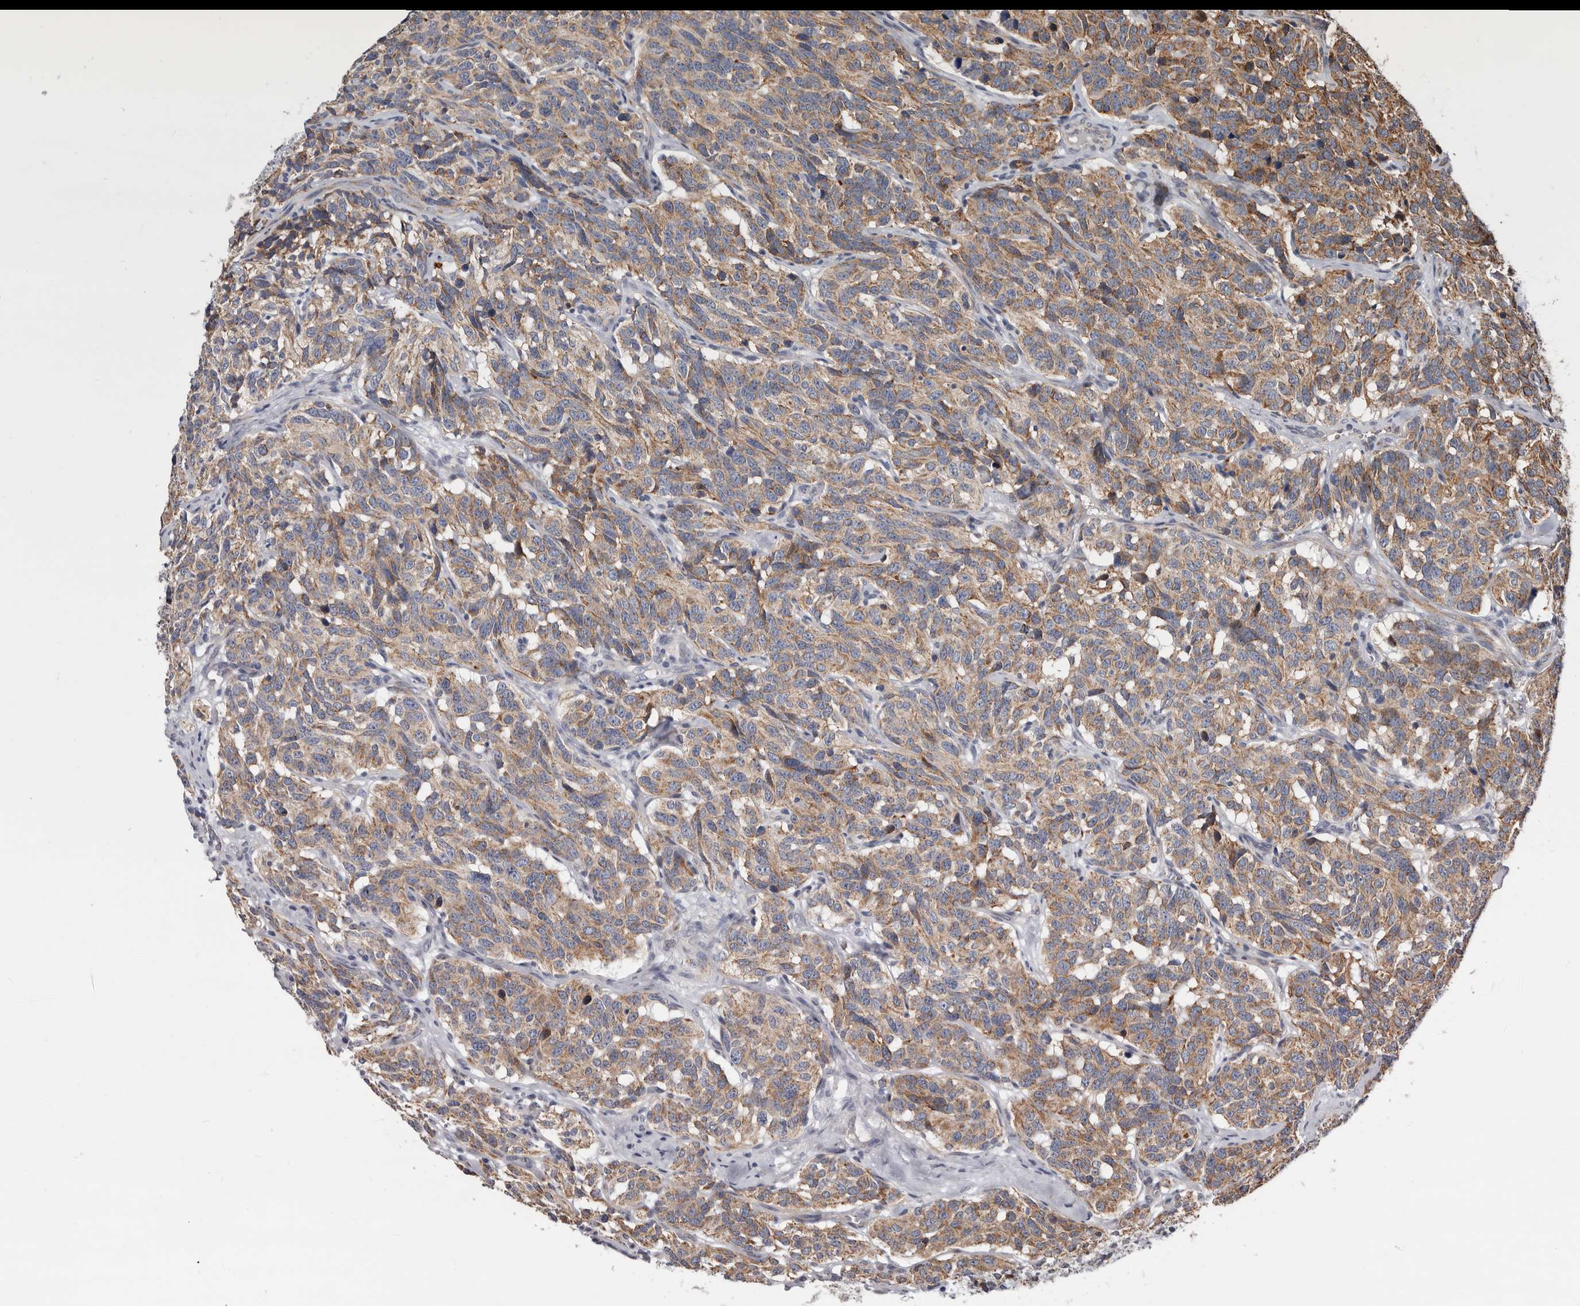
{"staining": {"intensity": "weak", "quantity": ">75%", "location": "cytoplasmic/membranous"}, "tissue": "carcinoid", "cell_type": "Tumor cells", "image_type": "cancer", "snomed": [{"axis": "morphology", "description": "Carcinoid, malignant, NOS"}, {"axis": "topography", "description": "Lung"}], "caption": "The micrograph reveals staining of carcinoid, revealing weak cytoplasmic/membranous protein expression (brown color) within tumor cells.", "gene": "MRPL18", "patient": {"sex": "female", "age": 46}}